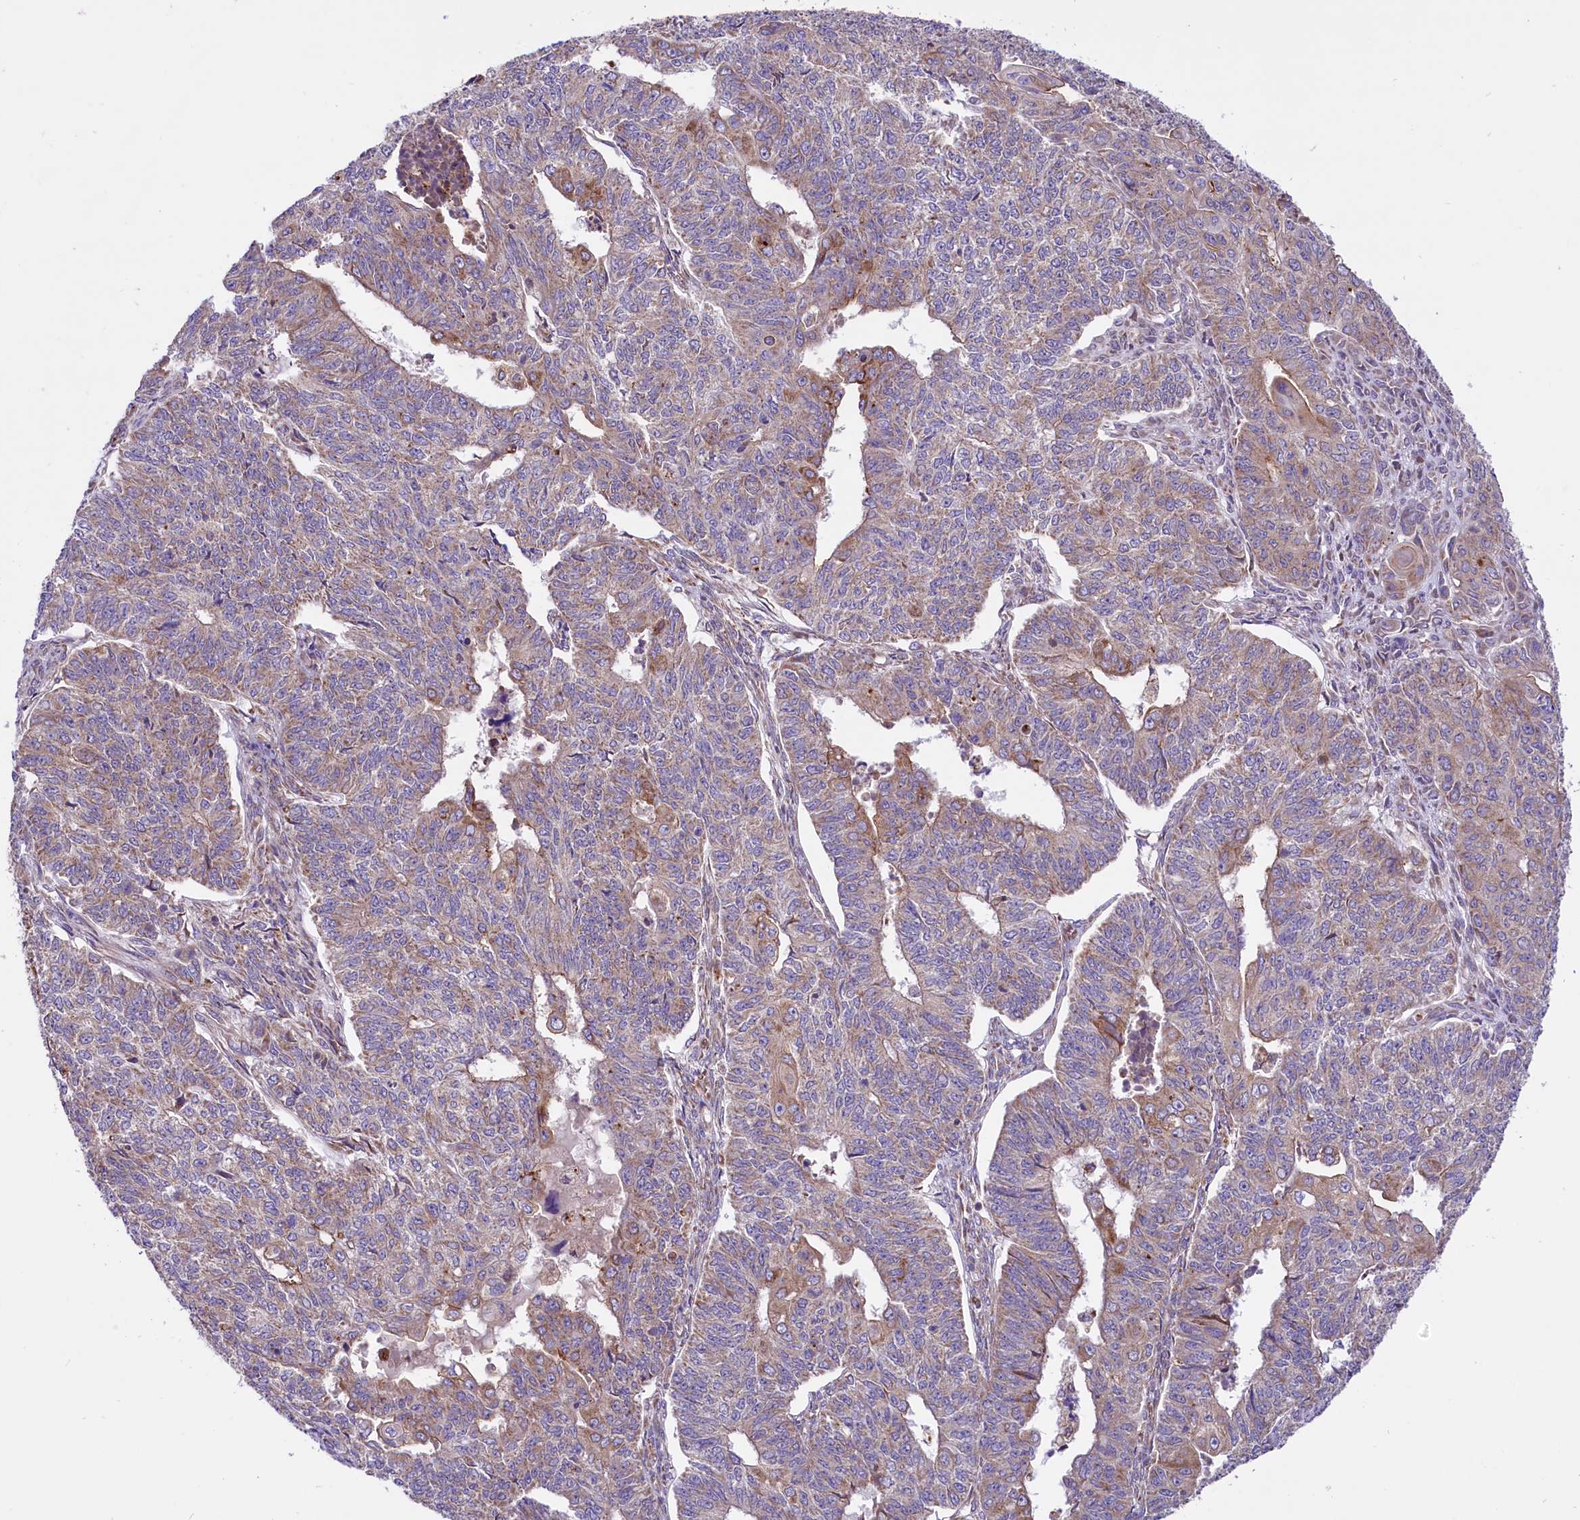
{"staining": {"intensity": "weak", "quantity": "25%-75%", "location": "cytoplasmic/membranous"}, "tissue": "endometrial cancer", "cell_type": "Tumor cells", "image_type": "cancer", "snomed": [{"axis": "morphology", "description": "Adenocarcinoma, NOS"}, {"axis": "topography", "description": "Endometrium"}], "caption": "Adenocarcinoma (endometrial) stained with a brown dye shows weak cytoplasmic/membranous positive expression in about 25%-75% of tumor cells.", "gene": "PTPRU", "patient": {"sex": "female", "age": 32}}